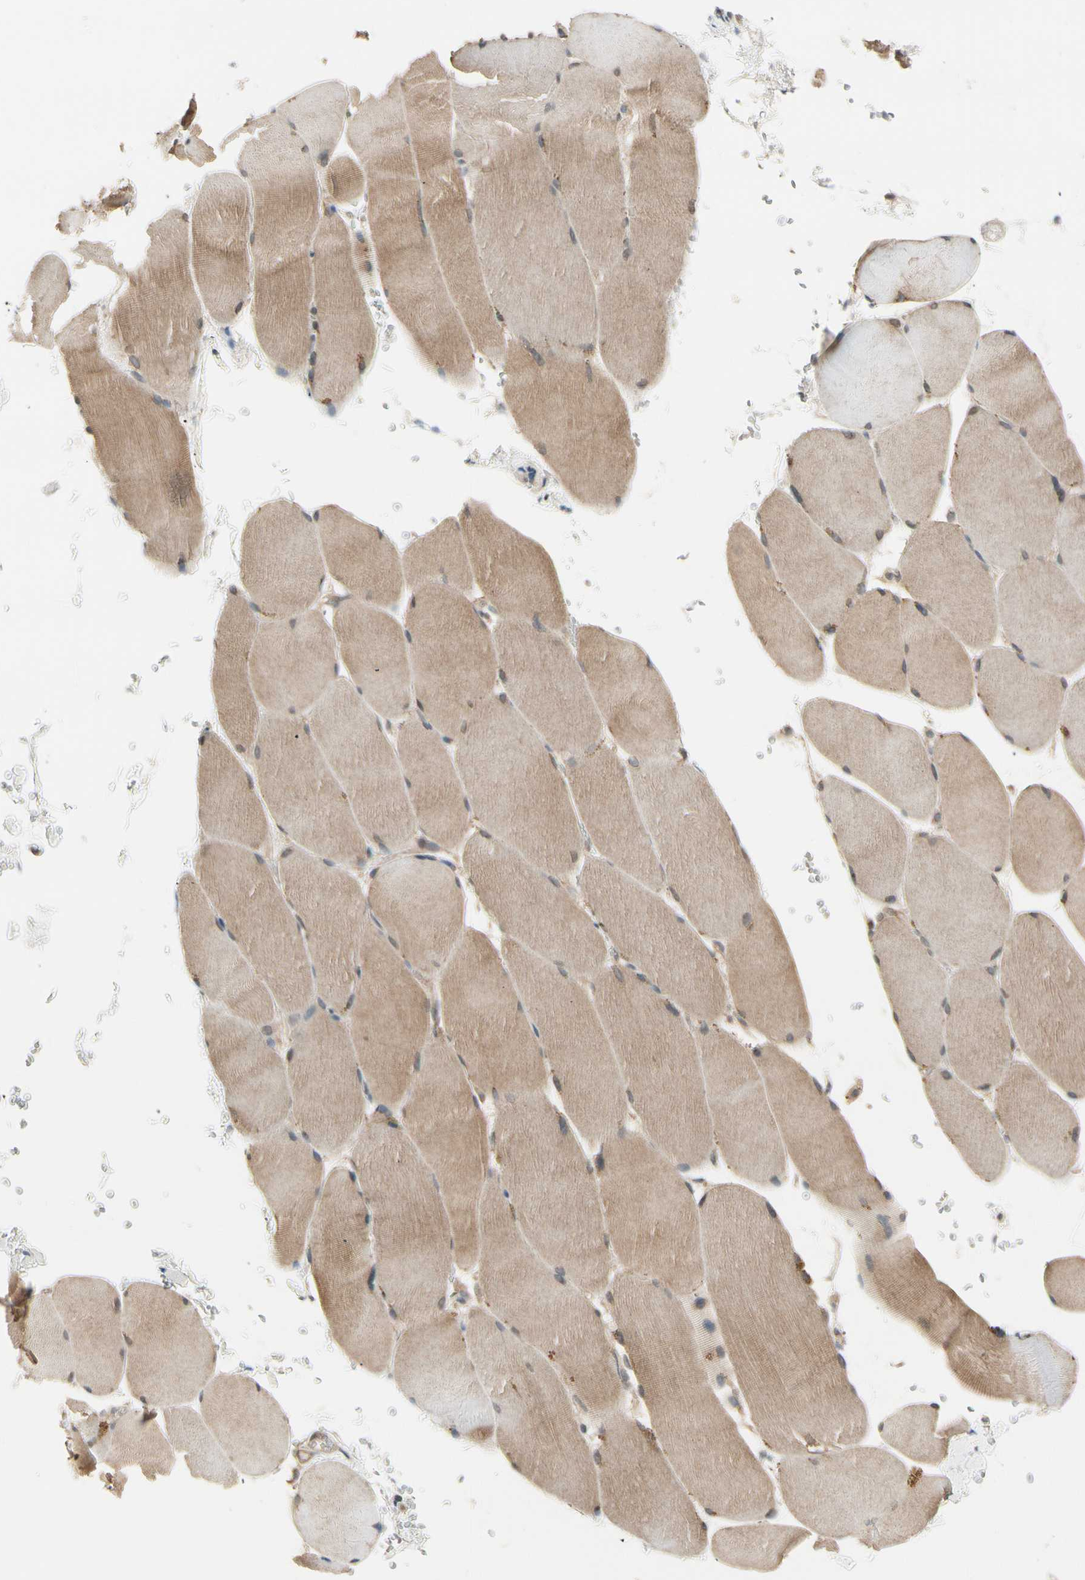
{"staining": {"intensity": "weak", "quantity": ">75%", "location": "cytoplasmic/membranous"}, "tissue": "skeletal muscle", "cell_type": "Myocytes", "image_type": "normal", "snomed": [{"axis": "morphology", "description": "Normal tissue, NOS"}, {"axis": "topography", "description": "Skin"}, {"axis": "topography", "description": "Skeletal muscle"}], "caption": "The histopathology image displays staining of unremarkable skeletal muscle, revealing weak cytoplasmic/membranous protein positivity (brown color) within myocytes.", "gene": "OXSR1", "patient": {"sex": "male", "age": 83}}